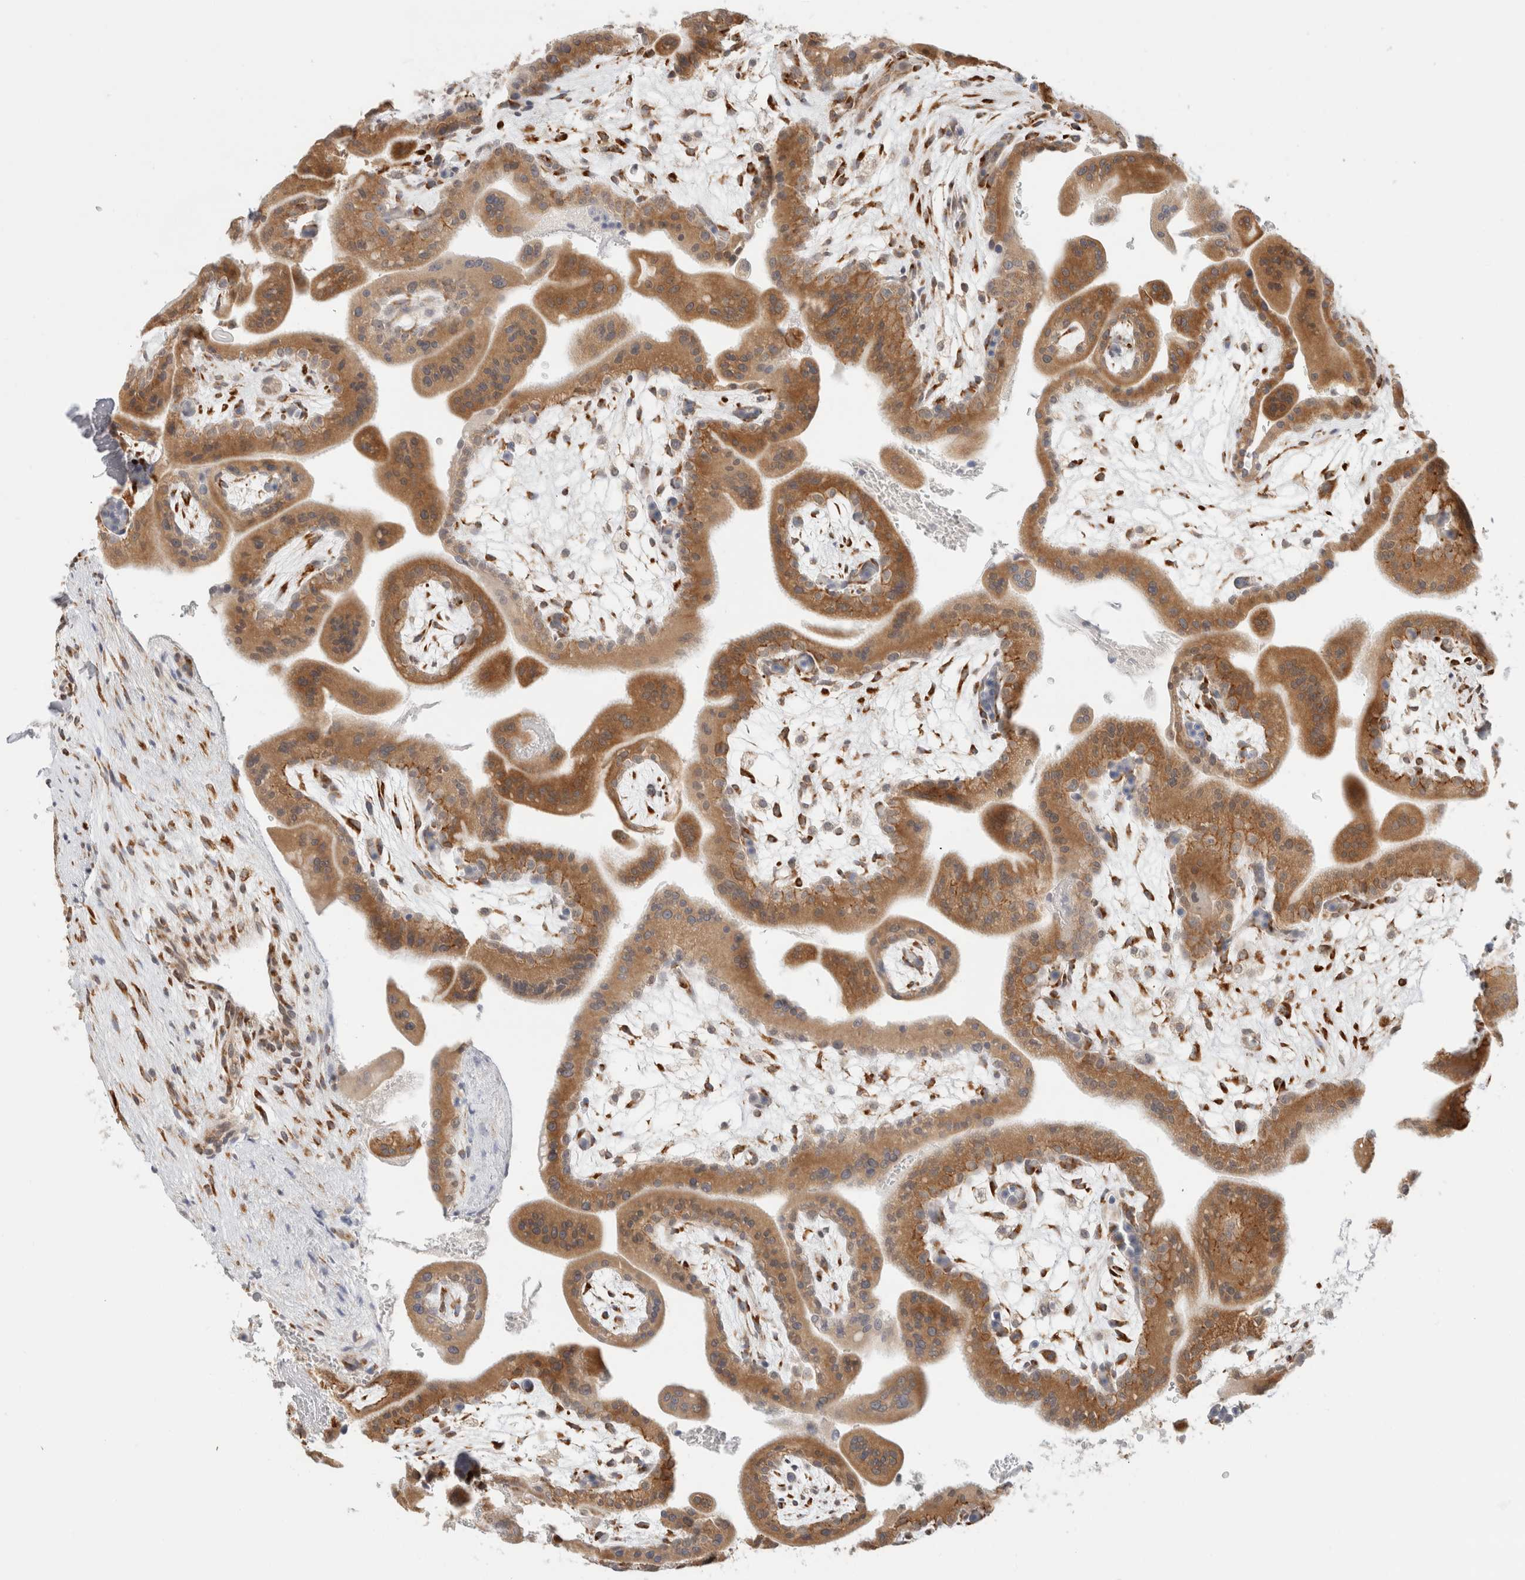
{"staining": {"intensity": "strong", "quantity": "25%-75%", "location": "cytoplasmic/membranous"}, "tissue": "placenta", "cell_type": "Decidual cells", "image_type": "normal", "snomed": [{"axis": "morphology", "description": "Normal tissue, NOS"}, {"axis": "topography", "description": "Placenta"}], "caption": "Decidual cells demonstrate high levels of strong cytoplasmic/membranous expression in approximately 25%-75% of cells in normal human placenta.", "gene": "HDLBP", "patient": {"sex": "female", "age": 35}}